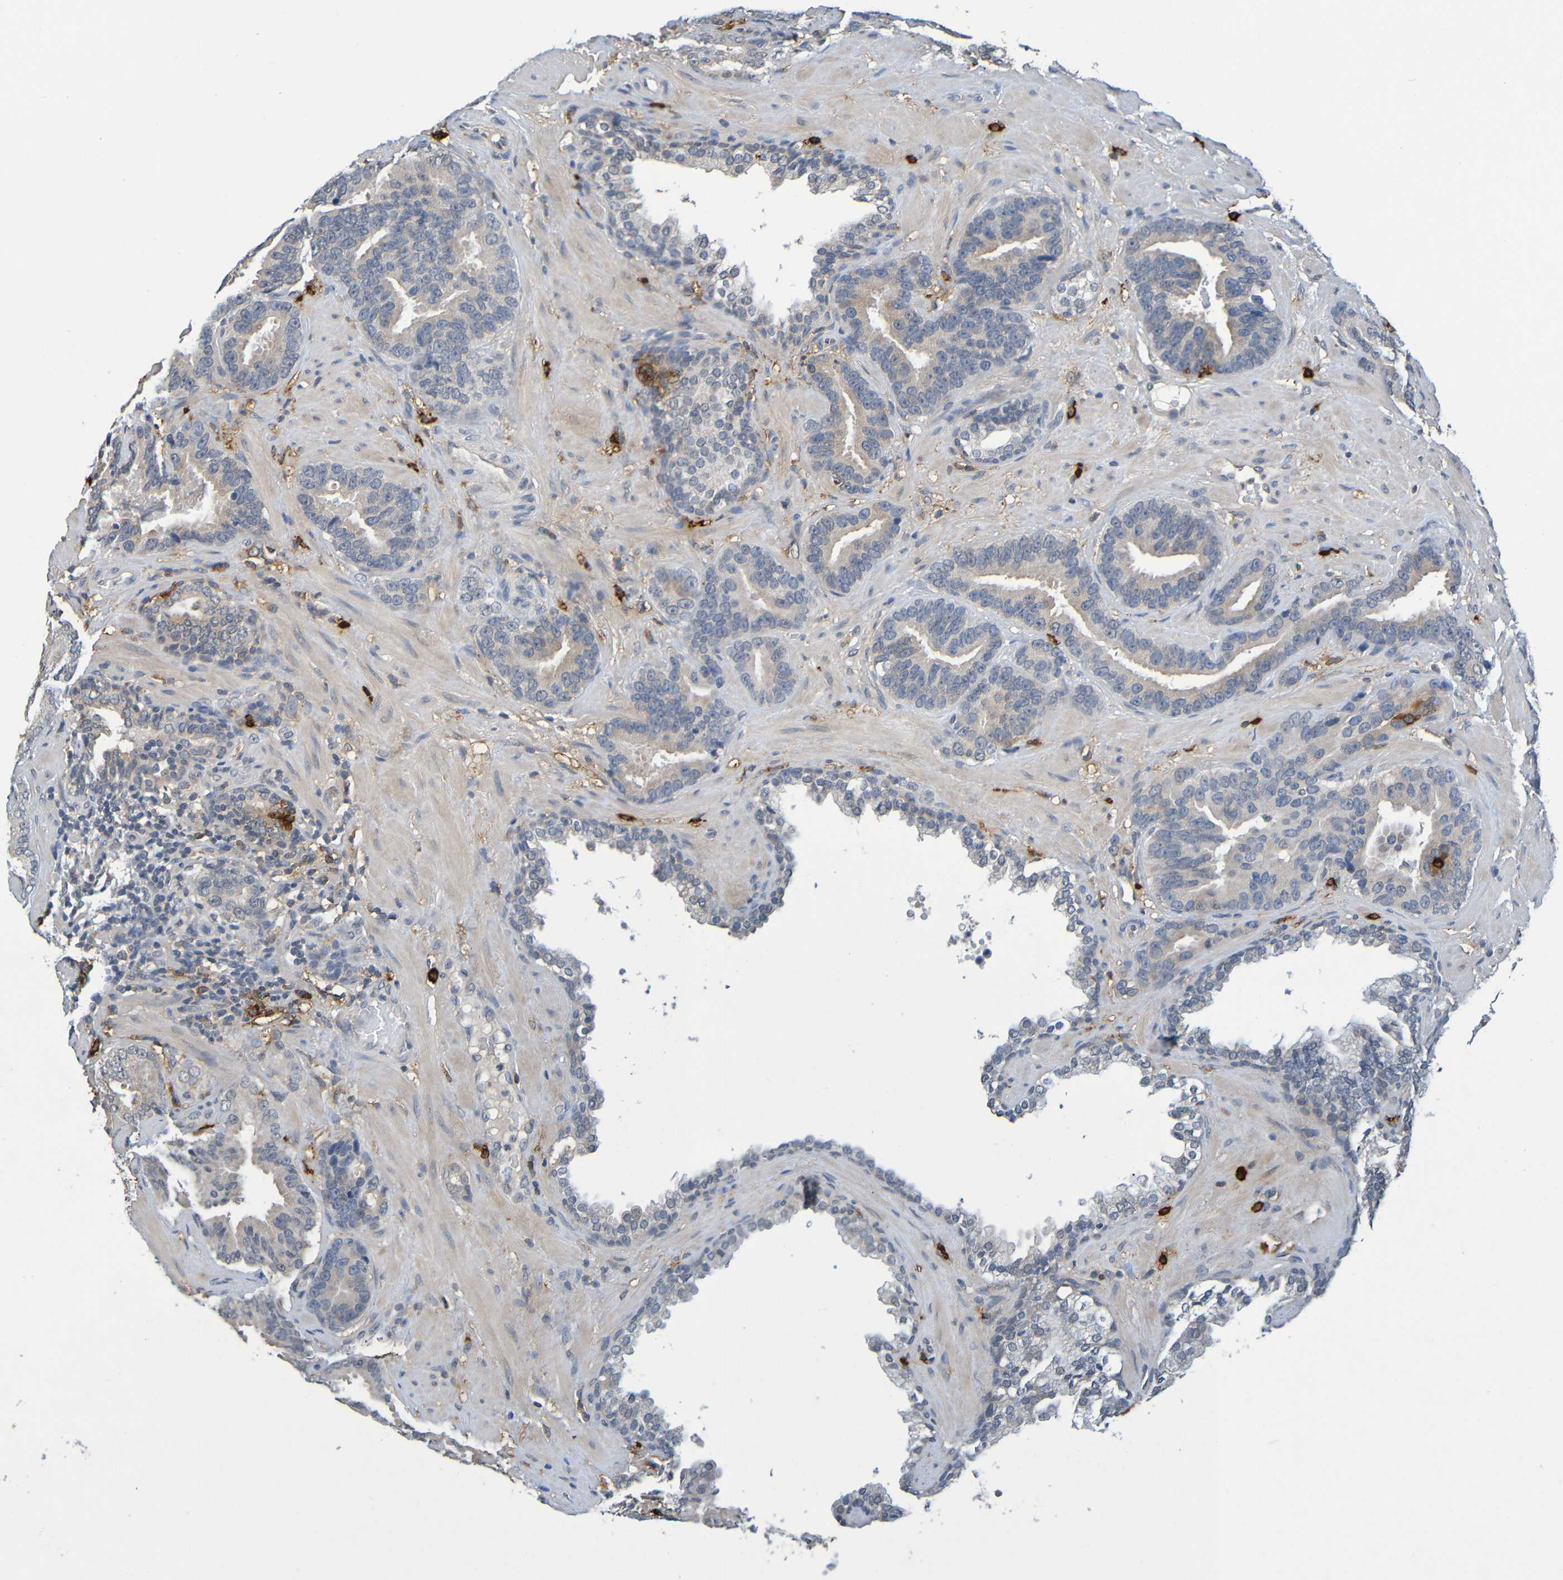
{"staining": {"intensity": "weak", "quantity": ">75%", "location": "cytoplasmic/membranous"}, "tissue": "prostate cancer", "cell_type": "Tumor cells", "image_type": "cancer", "snomed": [{"axis": "morphology", "description": "Adenocarcinoma, Low grade"}, {"axis": "topography", "description": "Prostate"}], "caption": "DAB (3,3'-diaminobenzidine) immunohistochemical staining of human adenocarcinoma (low-grade) (prostate) exhibits weak cytoplasmic/membranous protein expression in approximately >75% of tumor cells.", "gene": "C3AR1", "patient": {"sex": "male", "age": 59}}